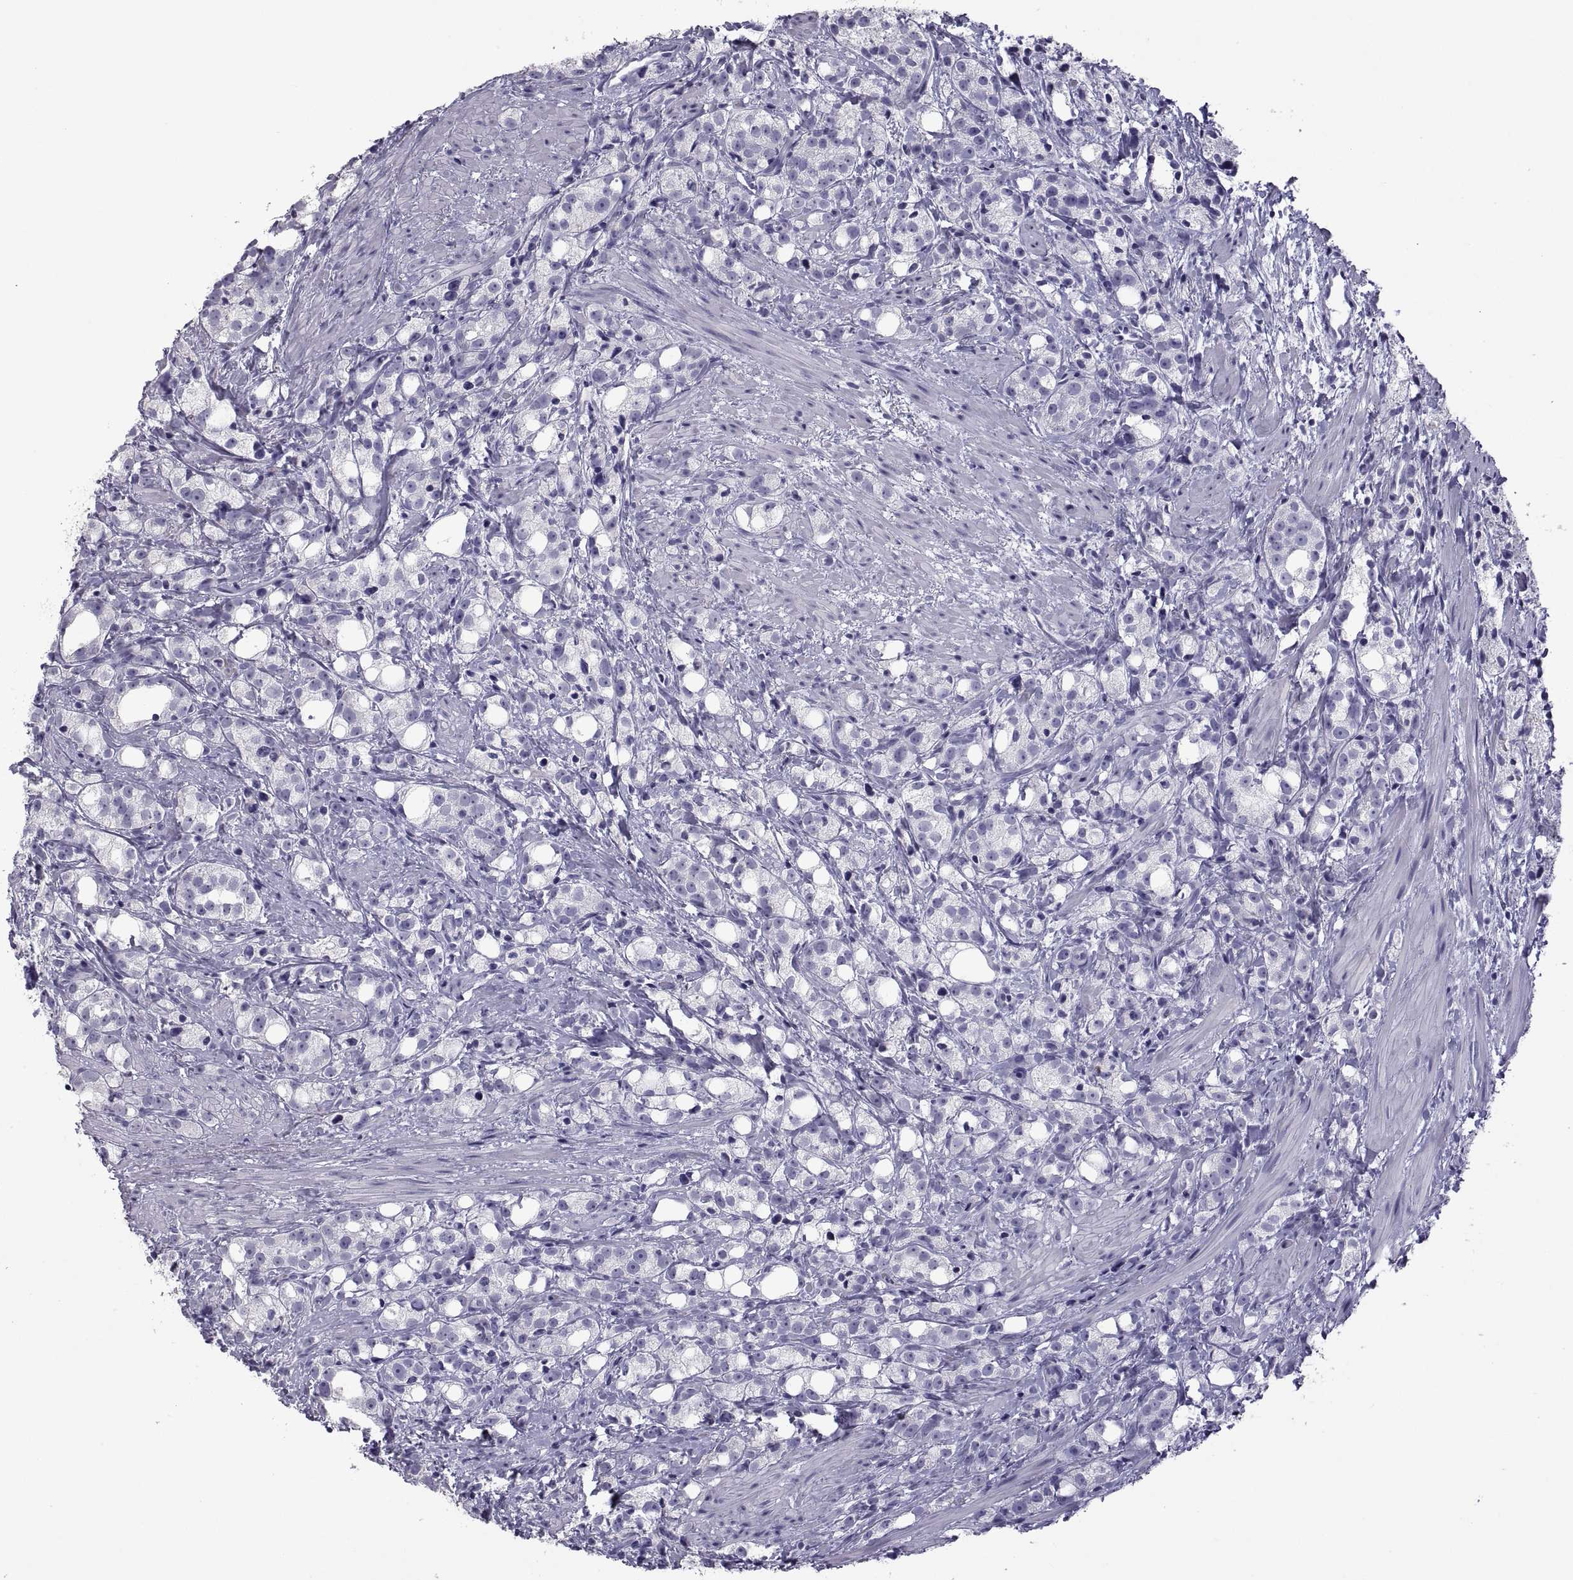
{"staining": {"intensity": "negative", "quantity": "none", "location": "none"}, "tissue": "prostate cancer", "cell_type": "Tumor cells", "image_type": "cancer", "snomed": [{"axis": "morphology", "description": "Adenocarcinoma, High grade"}, {"axis": "topography", "description": "Prostate"}], "caption": "IHC of human prostate high-grade adenocarcinoma shows no positivity in tumor cells.", "gene": "RDM1", "patient": {"sex": "male", "age": 53}}